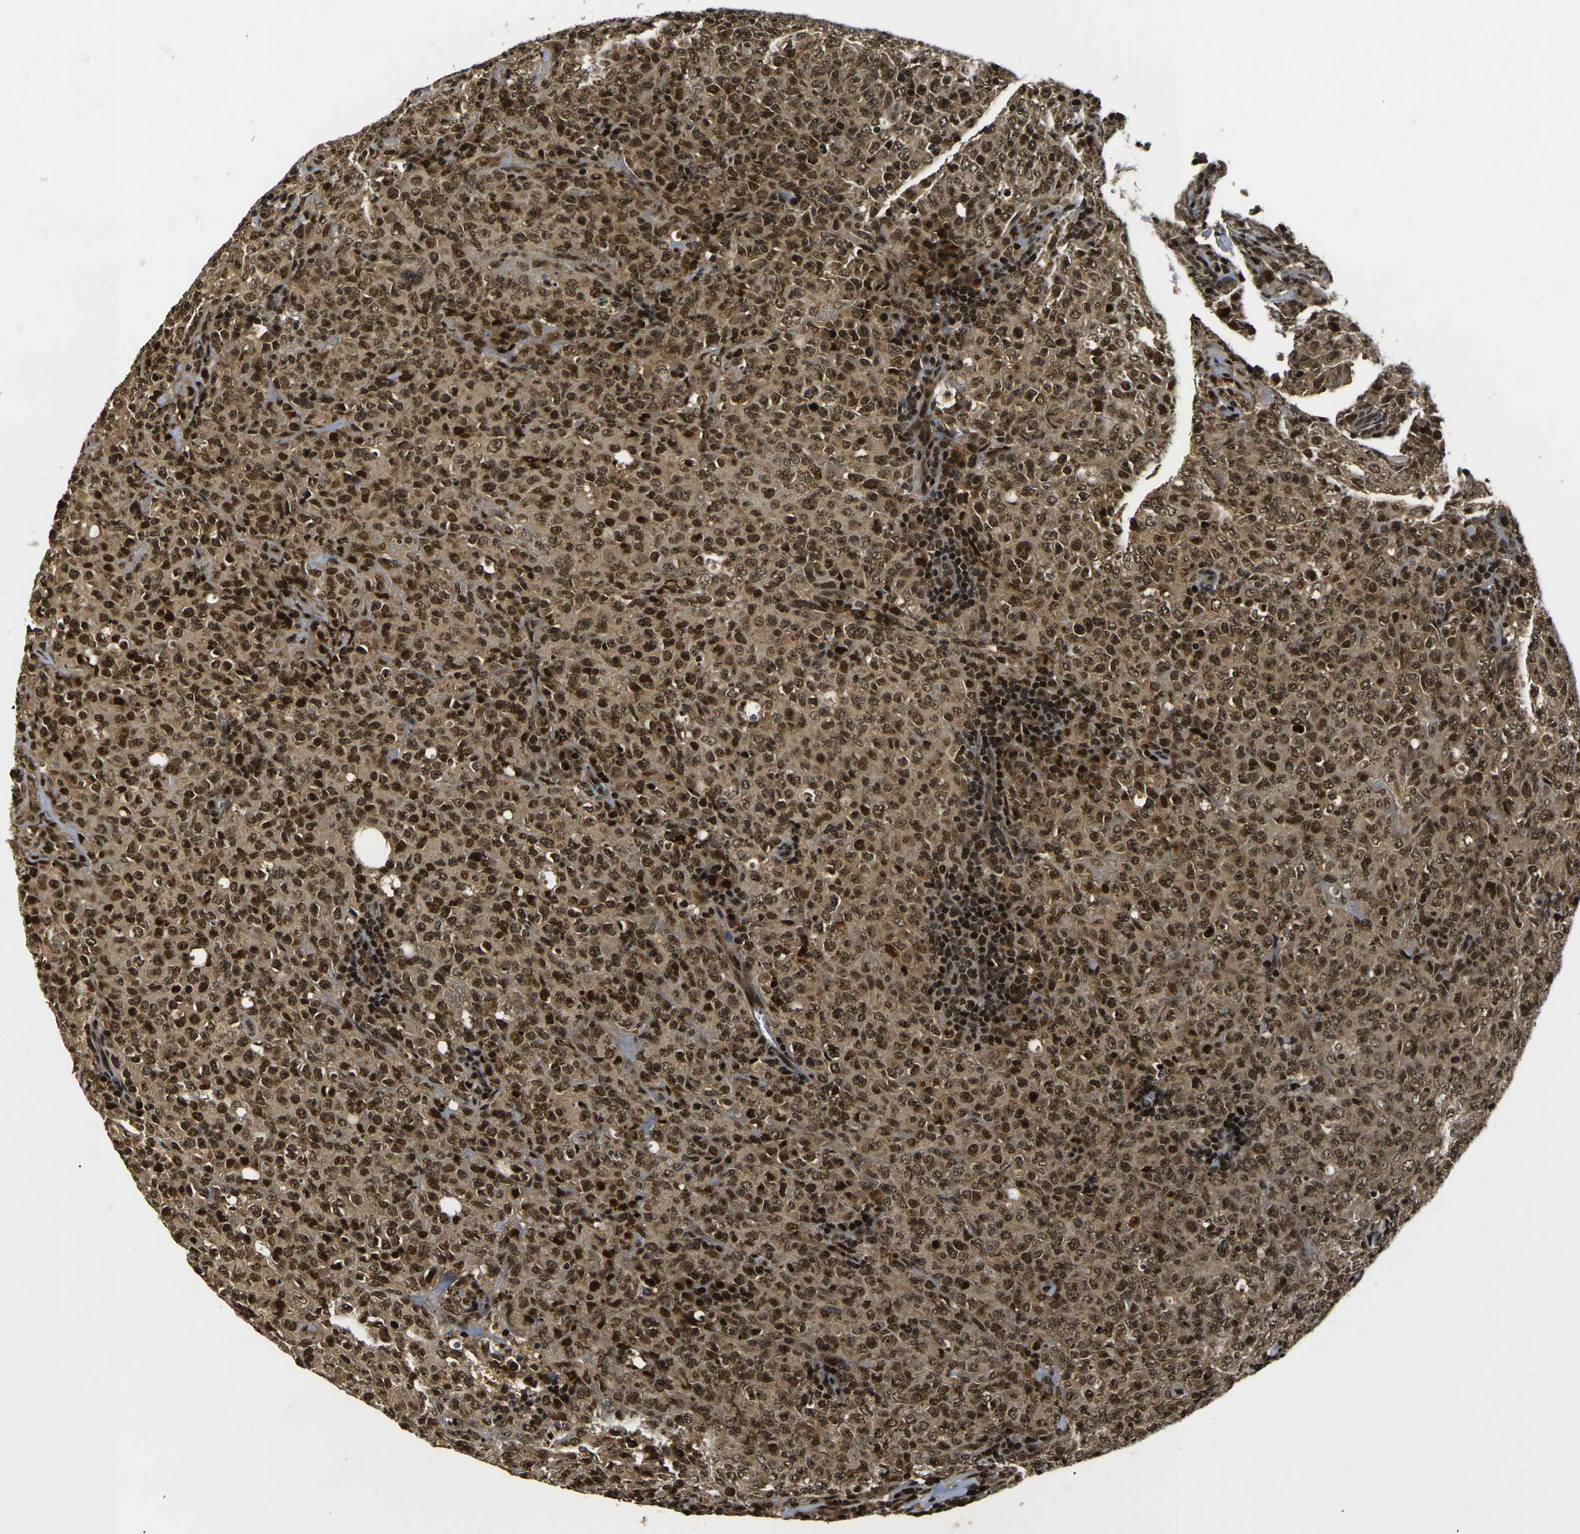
{"staining": {"intensity": "strong", "quantity": ">75%", "location": "cytoplasmic/membranous,nuclear"}, "tissue": "lymphoma", "cell_type": "Tumor cells", "image_type": "cancer", "snomed": [{"axis": "morphology", "description": "Malignant lymphoma, non-Hodgkin's type, High grade"}, {"axis": "topography", "description": "Tonsil"}], "caption": "An IHC image of neoplastic tissue is shown. Protein staining in brown labels strong cytoplasmic/membranous and nuclear positivity in lymphoma within tumor cells. (DAB (3,3'-diaminobenzidine) IHC, brown staining for protein, blue staining for nuclei).", "gene": "ACTL6A", "patient": {"sex": "female", "age": 36}}